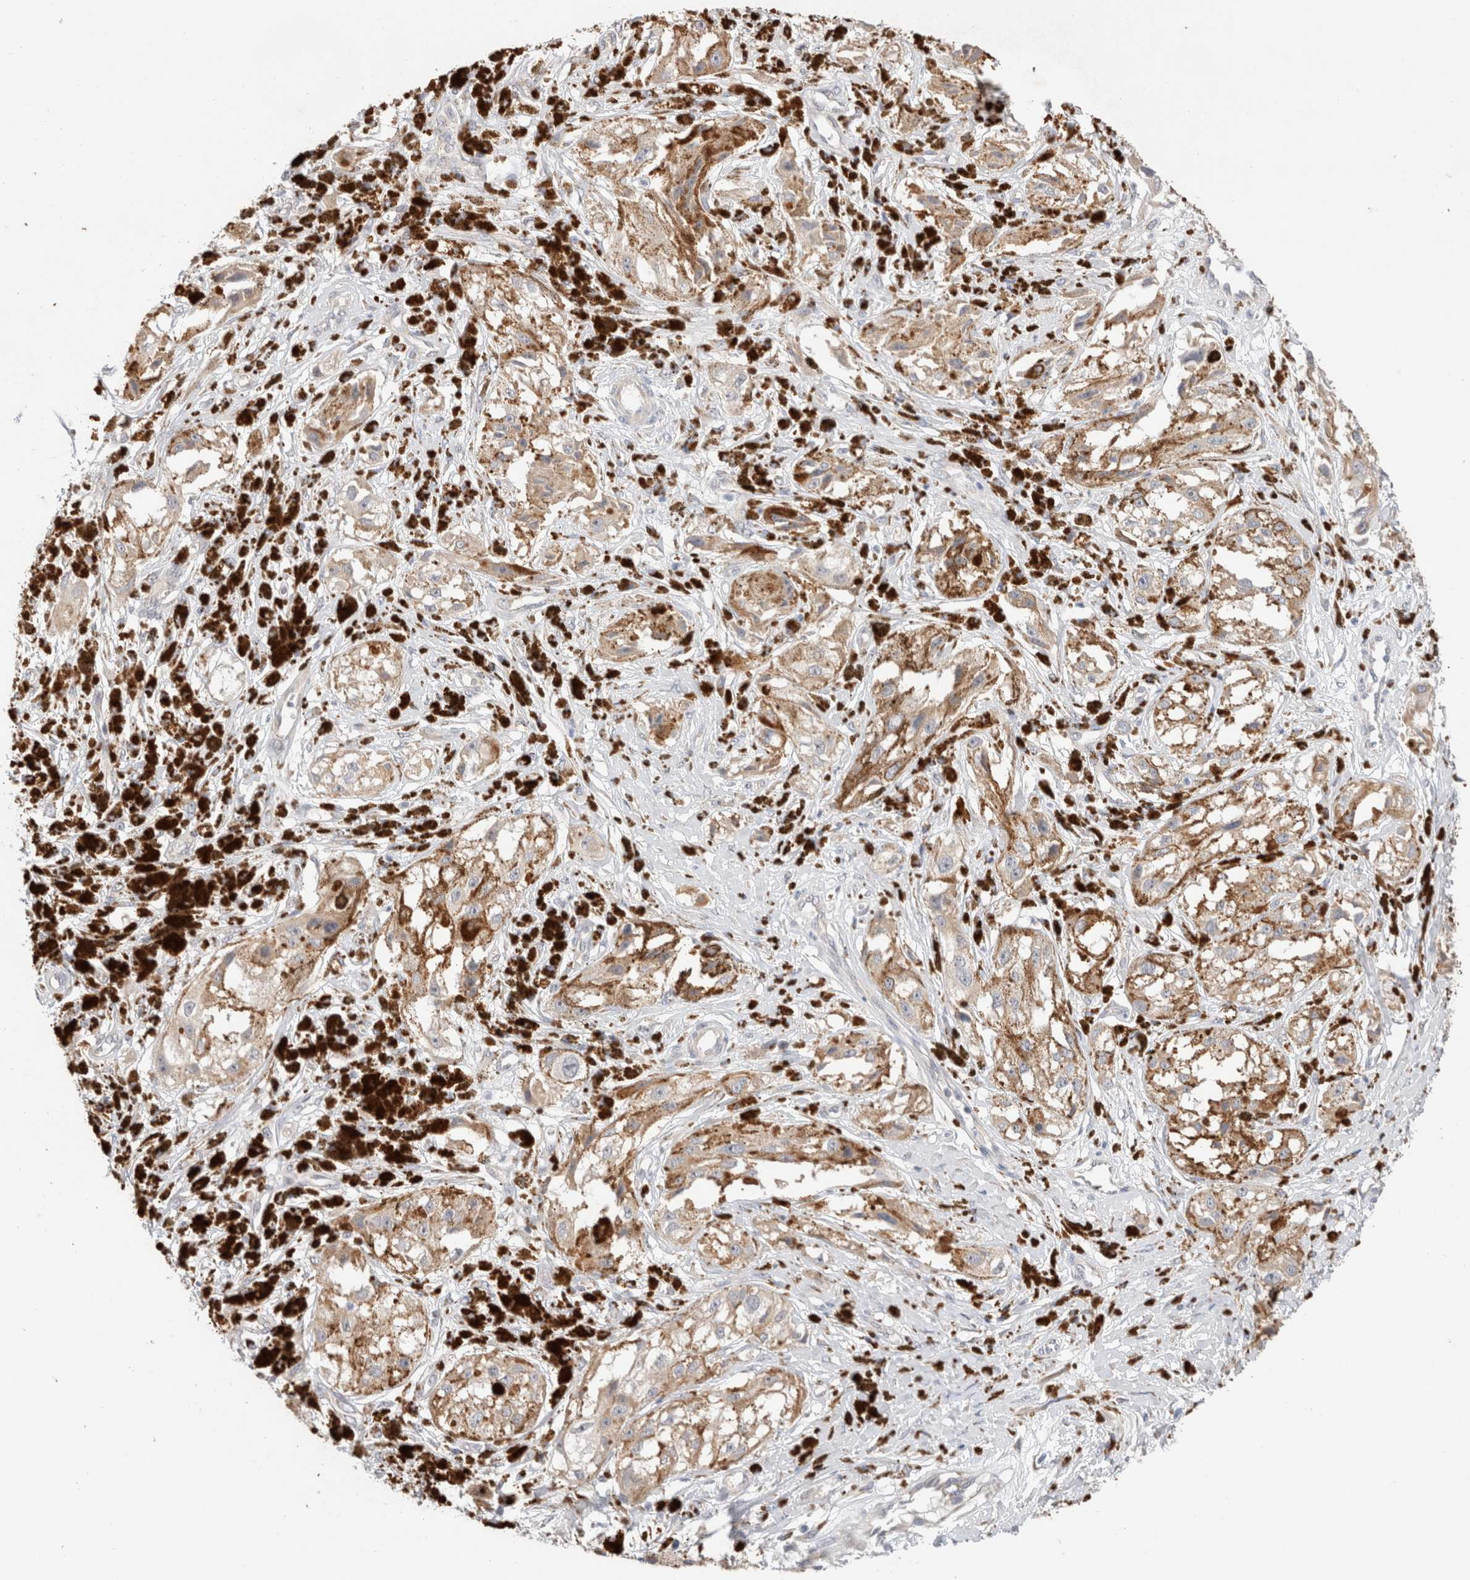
{"staining": {"intensity": "weak", "quantity": ">75%", "location": "cytoplasmic/membranous"}, "tissue": "melanoma", "cell_type": "Tumor cells", "image_type": "cancer", "snomed": [{"axis": "morphology", "description": "Malignant melanoma, NOS"}, {"axis": "topography", "description": "Skin"}], "caption": "This is an image of immunohistochemistry staining of malignant melanoma, which shows weak staining in the cytoplasmic/membranous of tumor cells.", "gene": "CA13", "patient": {"sex": "male", "age": 88}}